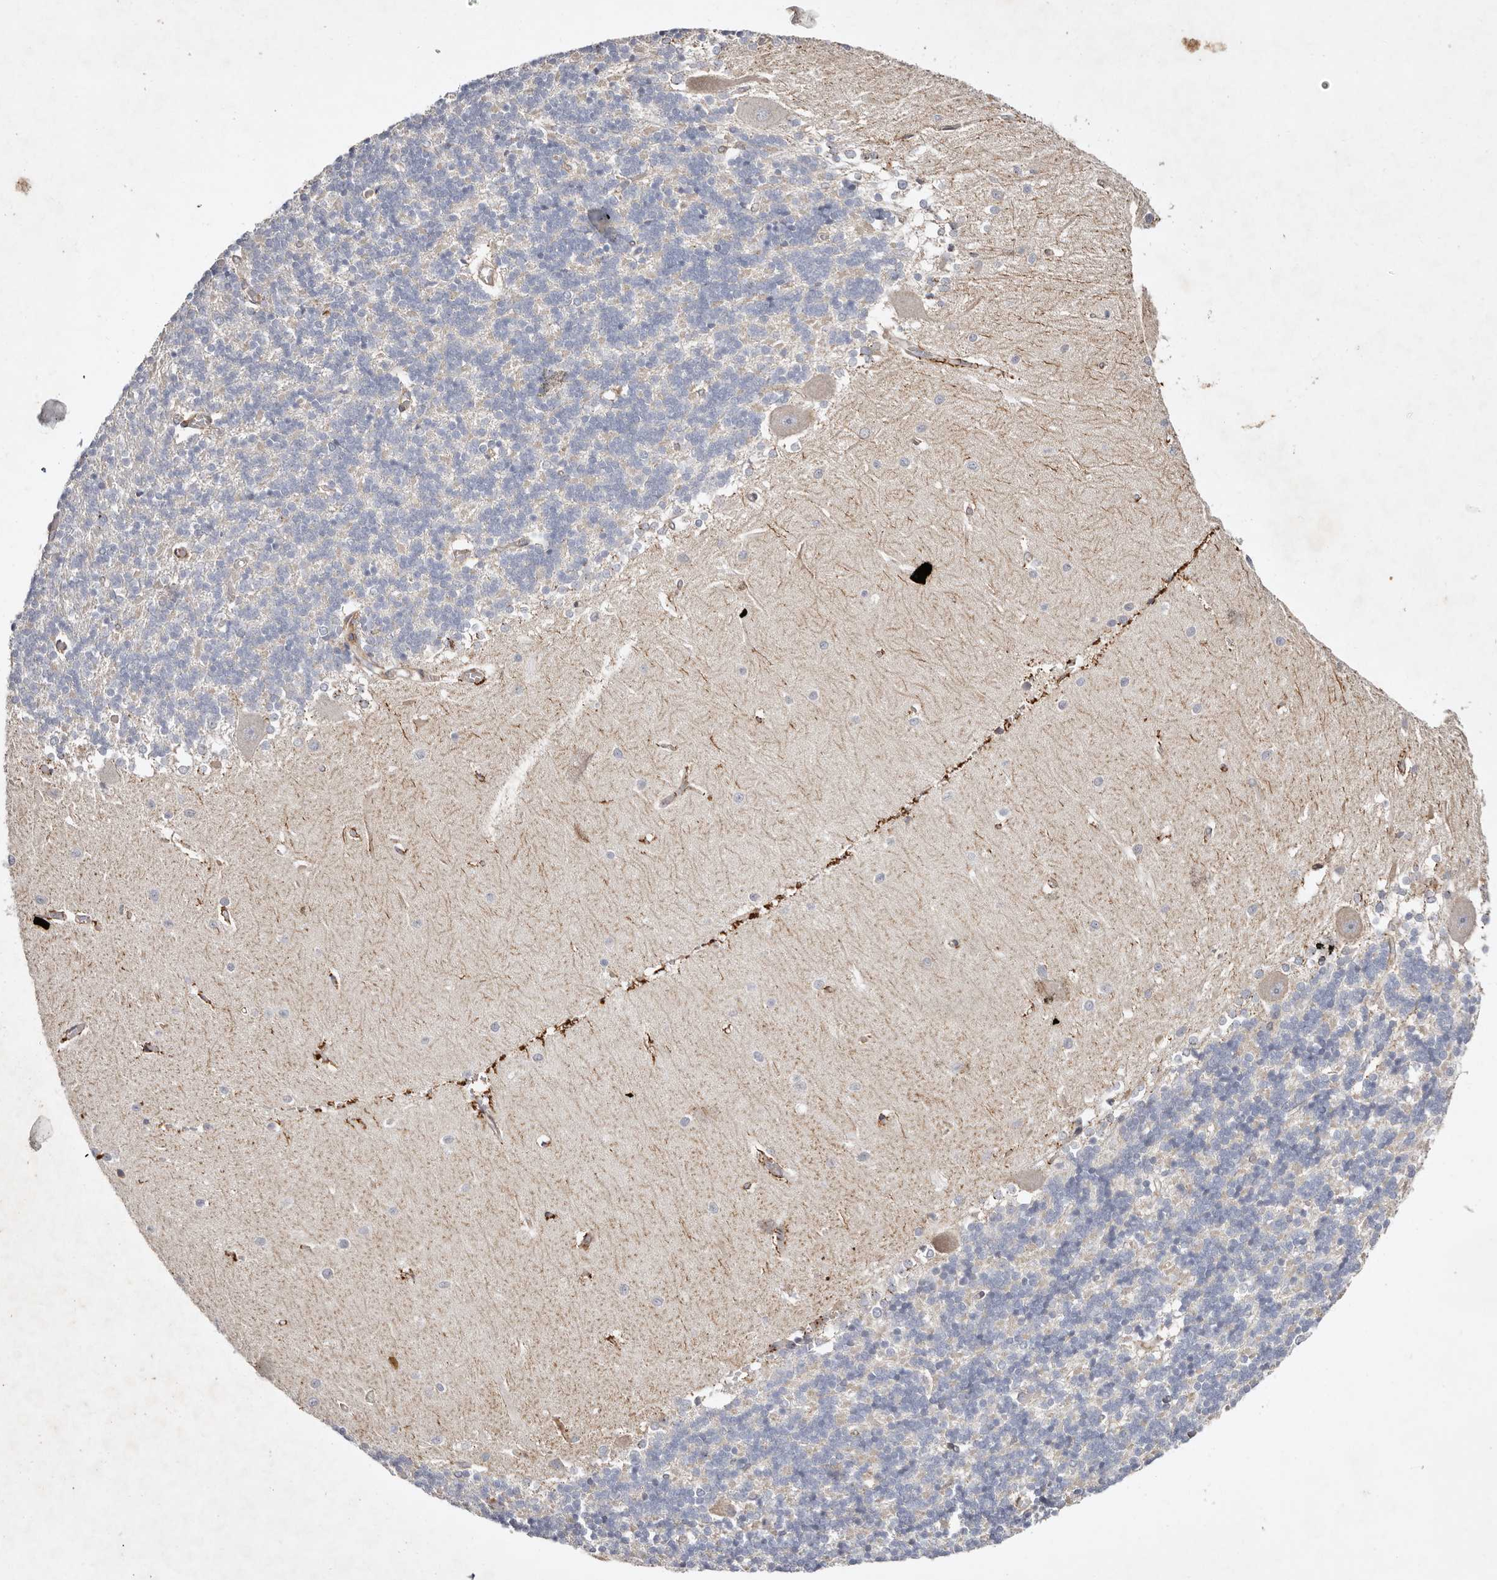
{"staining": {"intensity": "negative", "quantity": "none", "location": "none"}, "tissue": "cerebellum", "cell_type": "Cells in granular layer", "image_type": "normal", "snomed": [{"axis": "morphology", "description": "Normal tissue, NOS"}, {"axis": "topography", "description": "Cerebellum"}], "caption": "An immunohistochemistry (IHC) micrograph of normal cerebellum is shown. There is no staining in cells in granular layer of cerebellum.", "gene": "SERPINH1", "patient": {"sex": "male", "age": 37}}